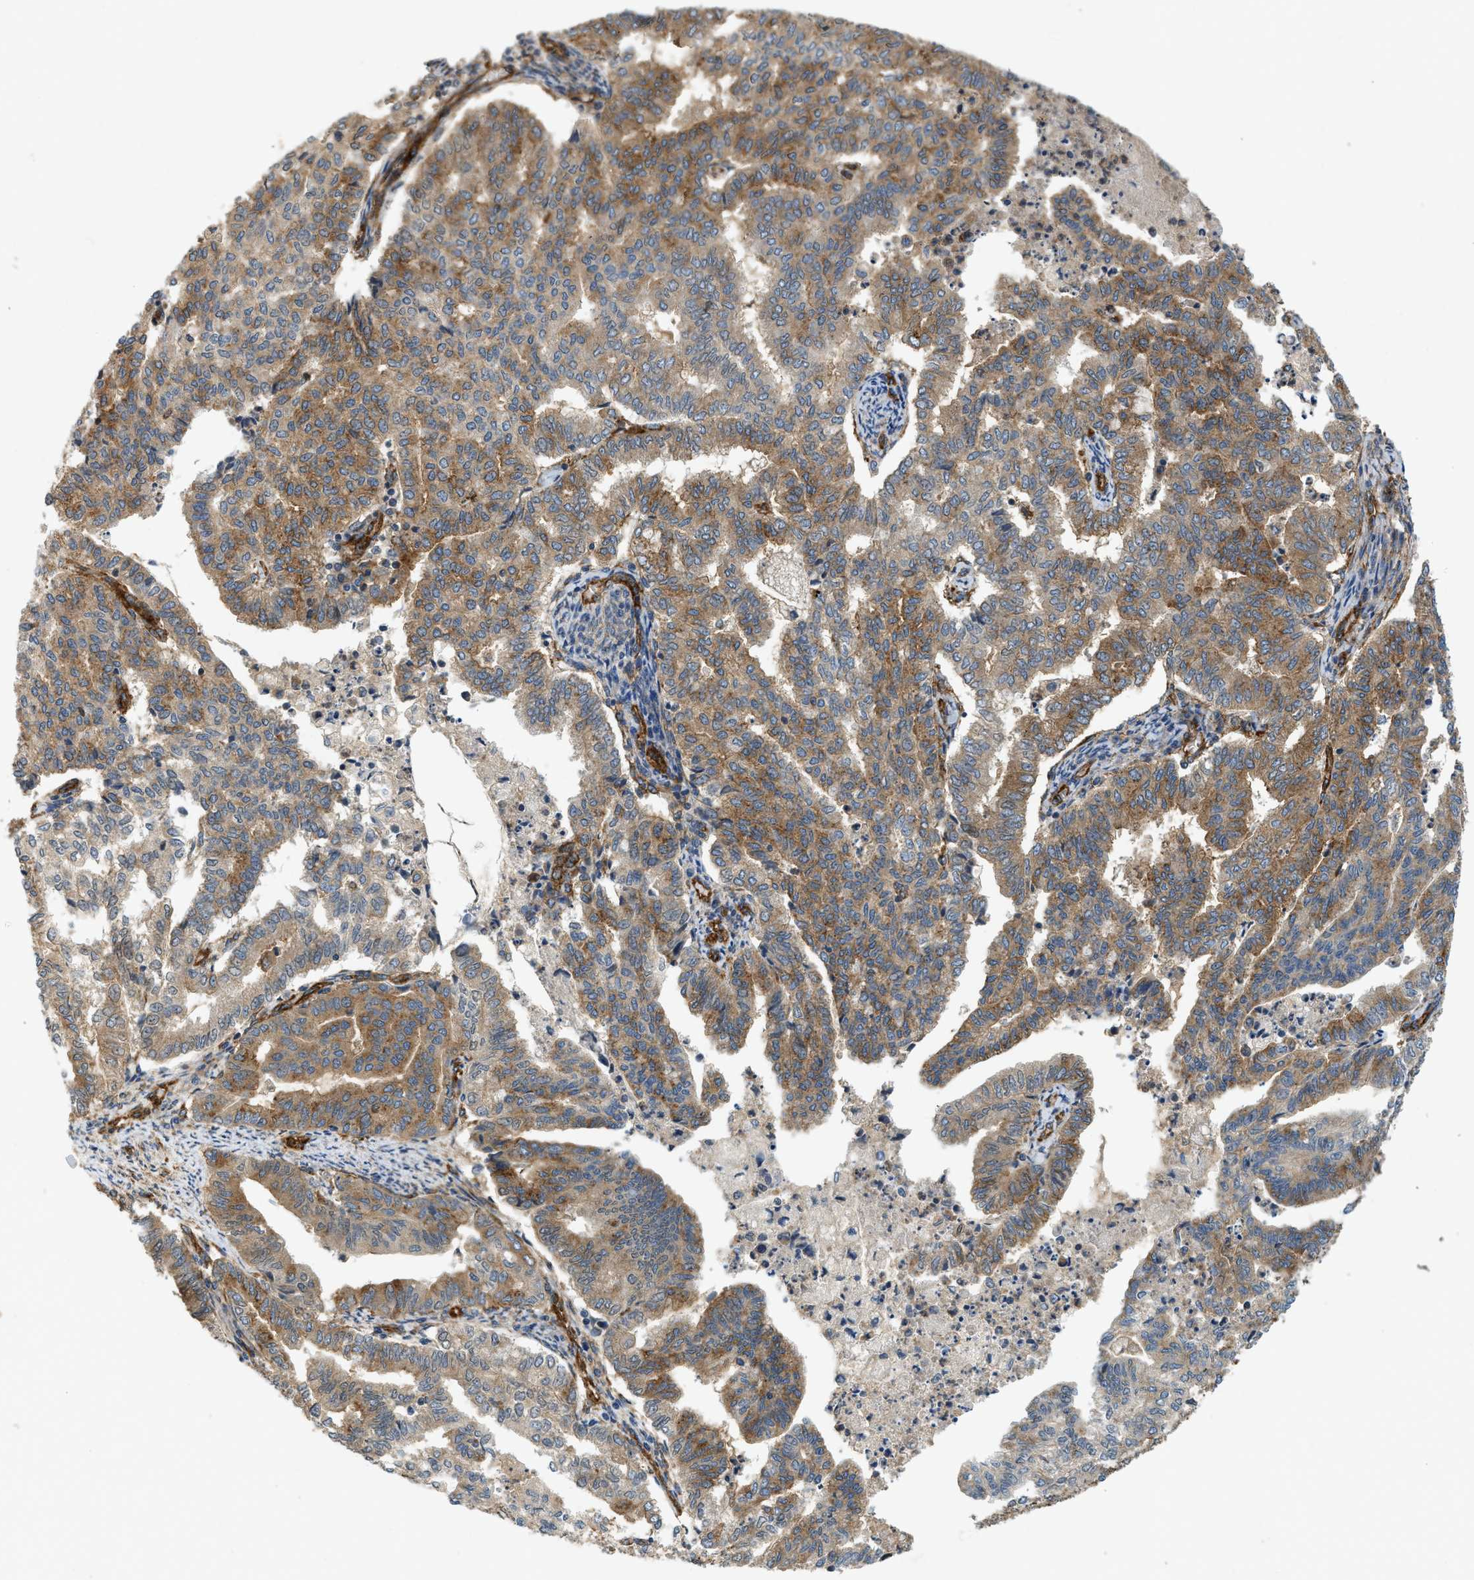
{"staining": {"intensity": "strong", "quantity": ">75%", "location": "cytoplasmic/membranous"}, "tissue": "endometrial cancer", "cell_type": "Tumor cells", "image_type": "cancer", "snomed": [{"axis": "morphology", "description": "Adenocarcinoma, NOS"}, {"axis": "topography", "description": "Endometrium"}], "caption": "Brown immunohistochemical staining in adenocarcinoma (endometrial) shows strong cytoplasmic/membranous staining in about >75% of tumor cells.", "gene": "HIP1", "patient": {"sex": "female", "age": 79}}